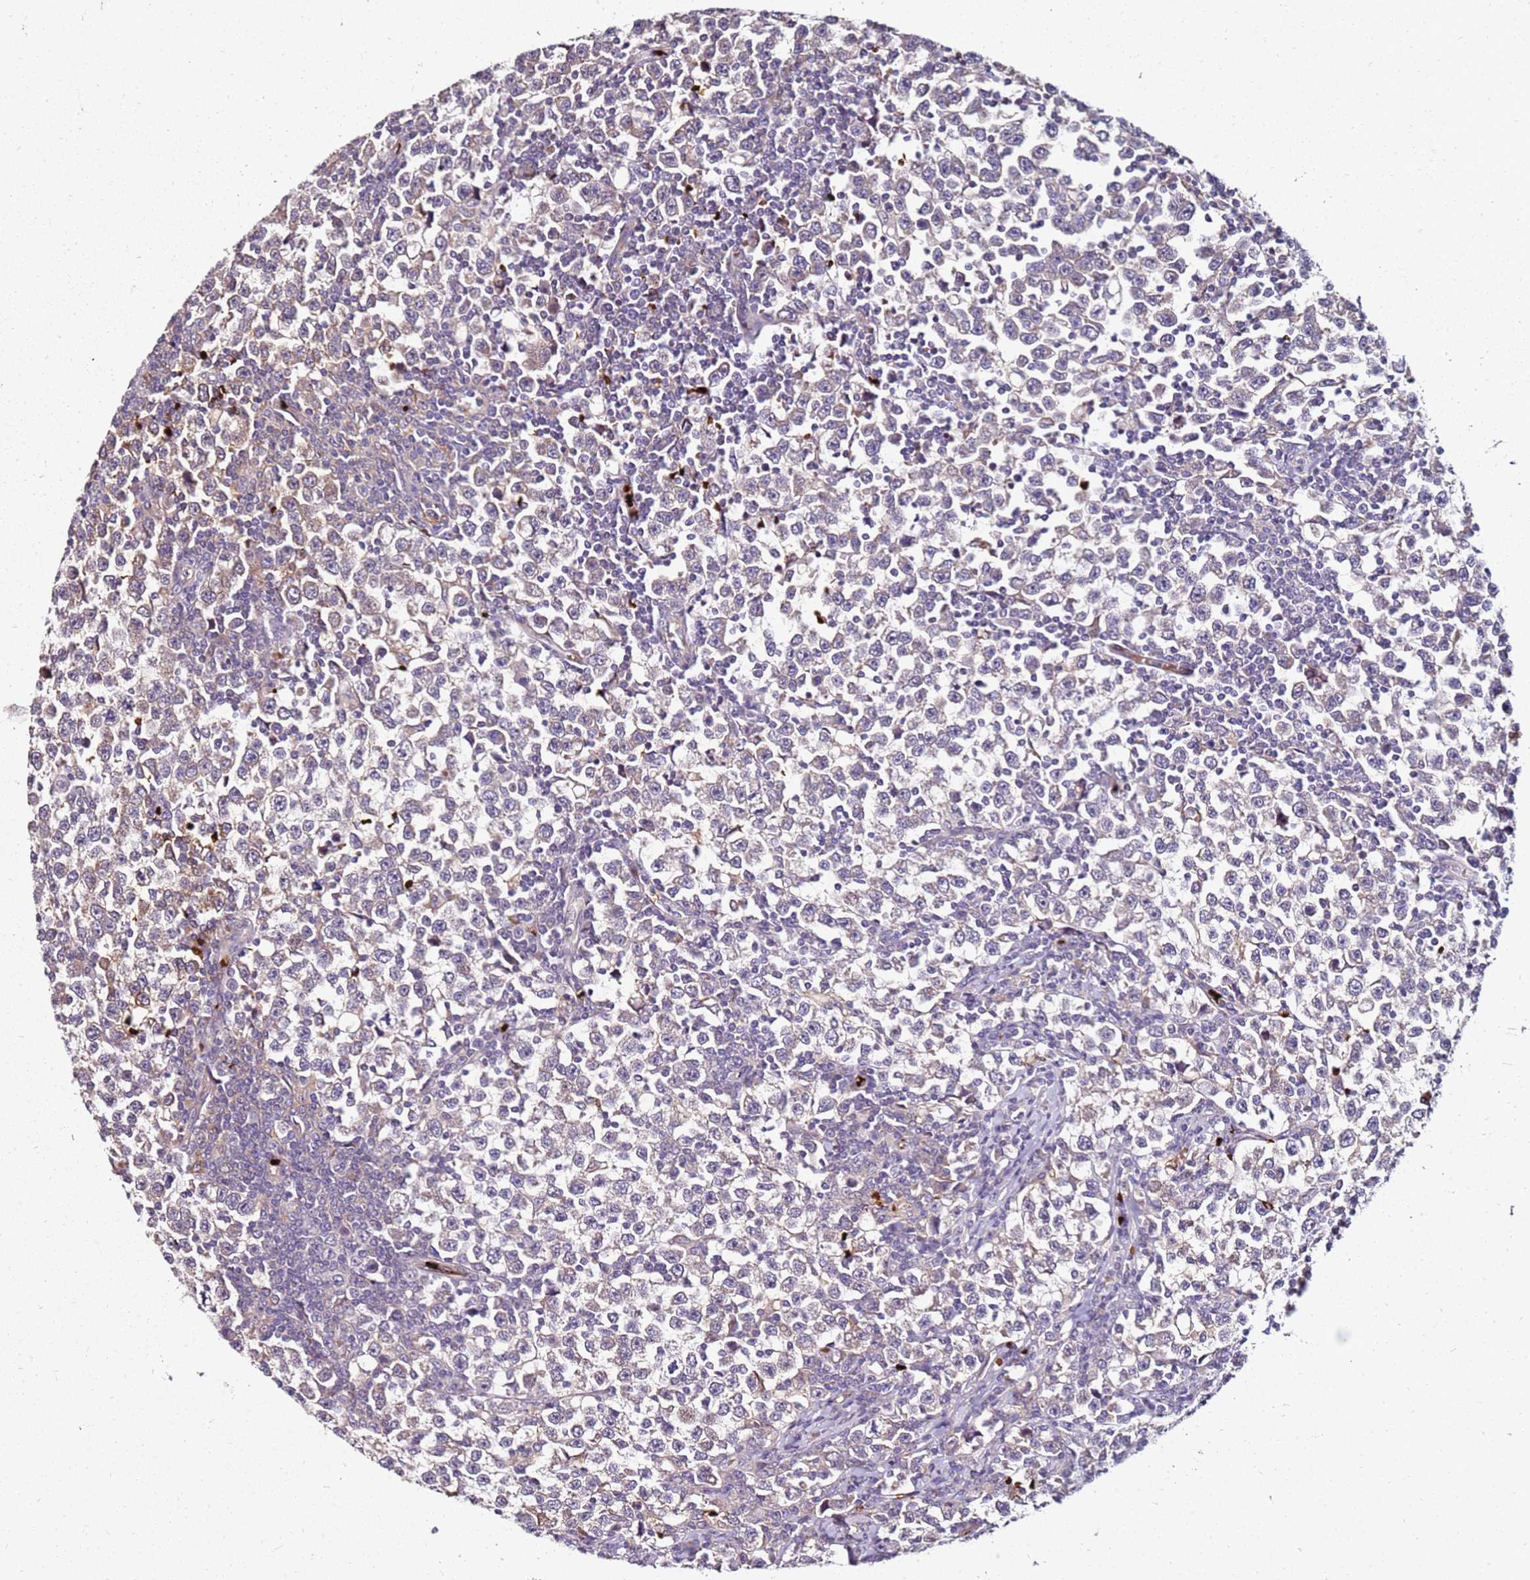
{"staining": {"intensity": "negative", "quantity": "none", "location": "none"}, "tissue": "testis cancer", "cell_type": "Tumor cells", "image_type": "cancer", "snomed": [{"axis": "morphology", "description": "Normal tissue, NOS"}, {"axis": "morphology", "description": "Seminoma, NOS"}, {"axis": "topography", "description": "Testis"}], "caption": "Immunohistochemical staining of testis cancer (seminoma) displays no significant positivity in tumor cells.", "gene": "RNF11", "patient": {"sex": "male", "age": 43}}